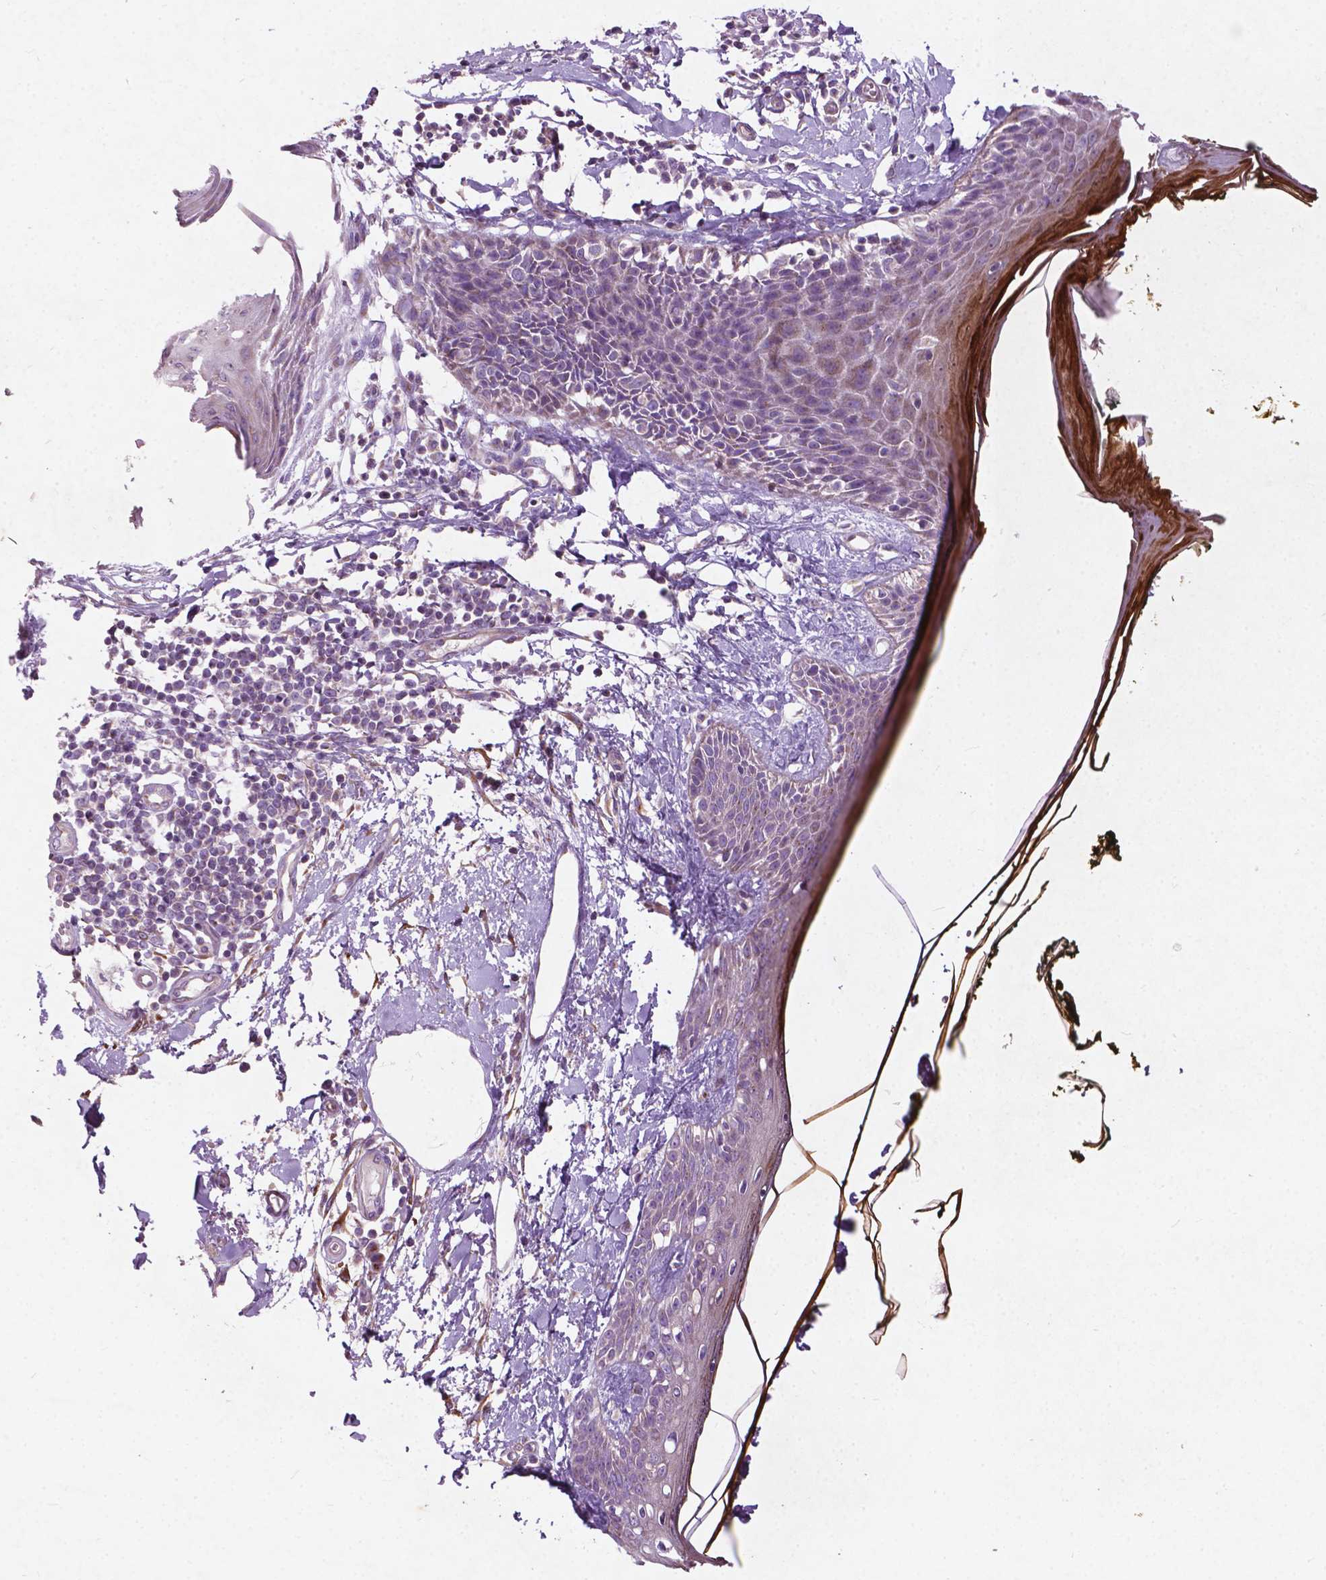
{"staining": {"intensity": "negative", "quantity": "none", "location": "none"}, "tissue": "skin", "cell_type": "Fibroblasts", "image_type": "normal", "snomed": [{"axis": "morphology", "description": "Normal tissue, NOS"}, {"axis": "topography", "description": "Skin"}], "caption": "Fibroblasts show no significant protein positivity in normal skin. (Brightfield microscopy of DAB immunohistochemistry (IHC) at high magnification).", "gene": "ATG4D", "patient": {"sex": "male", "age": 76}}